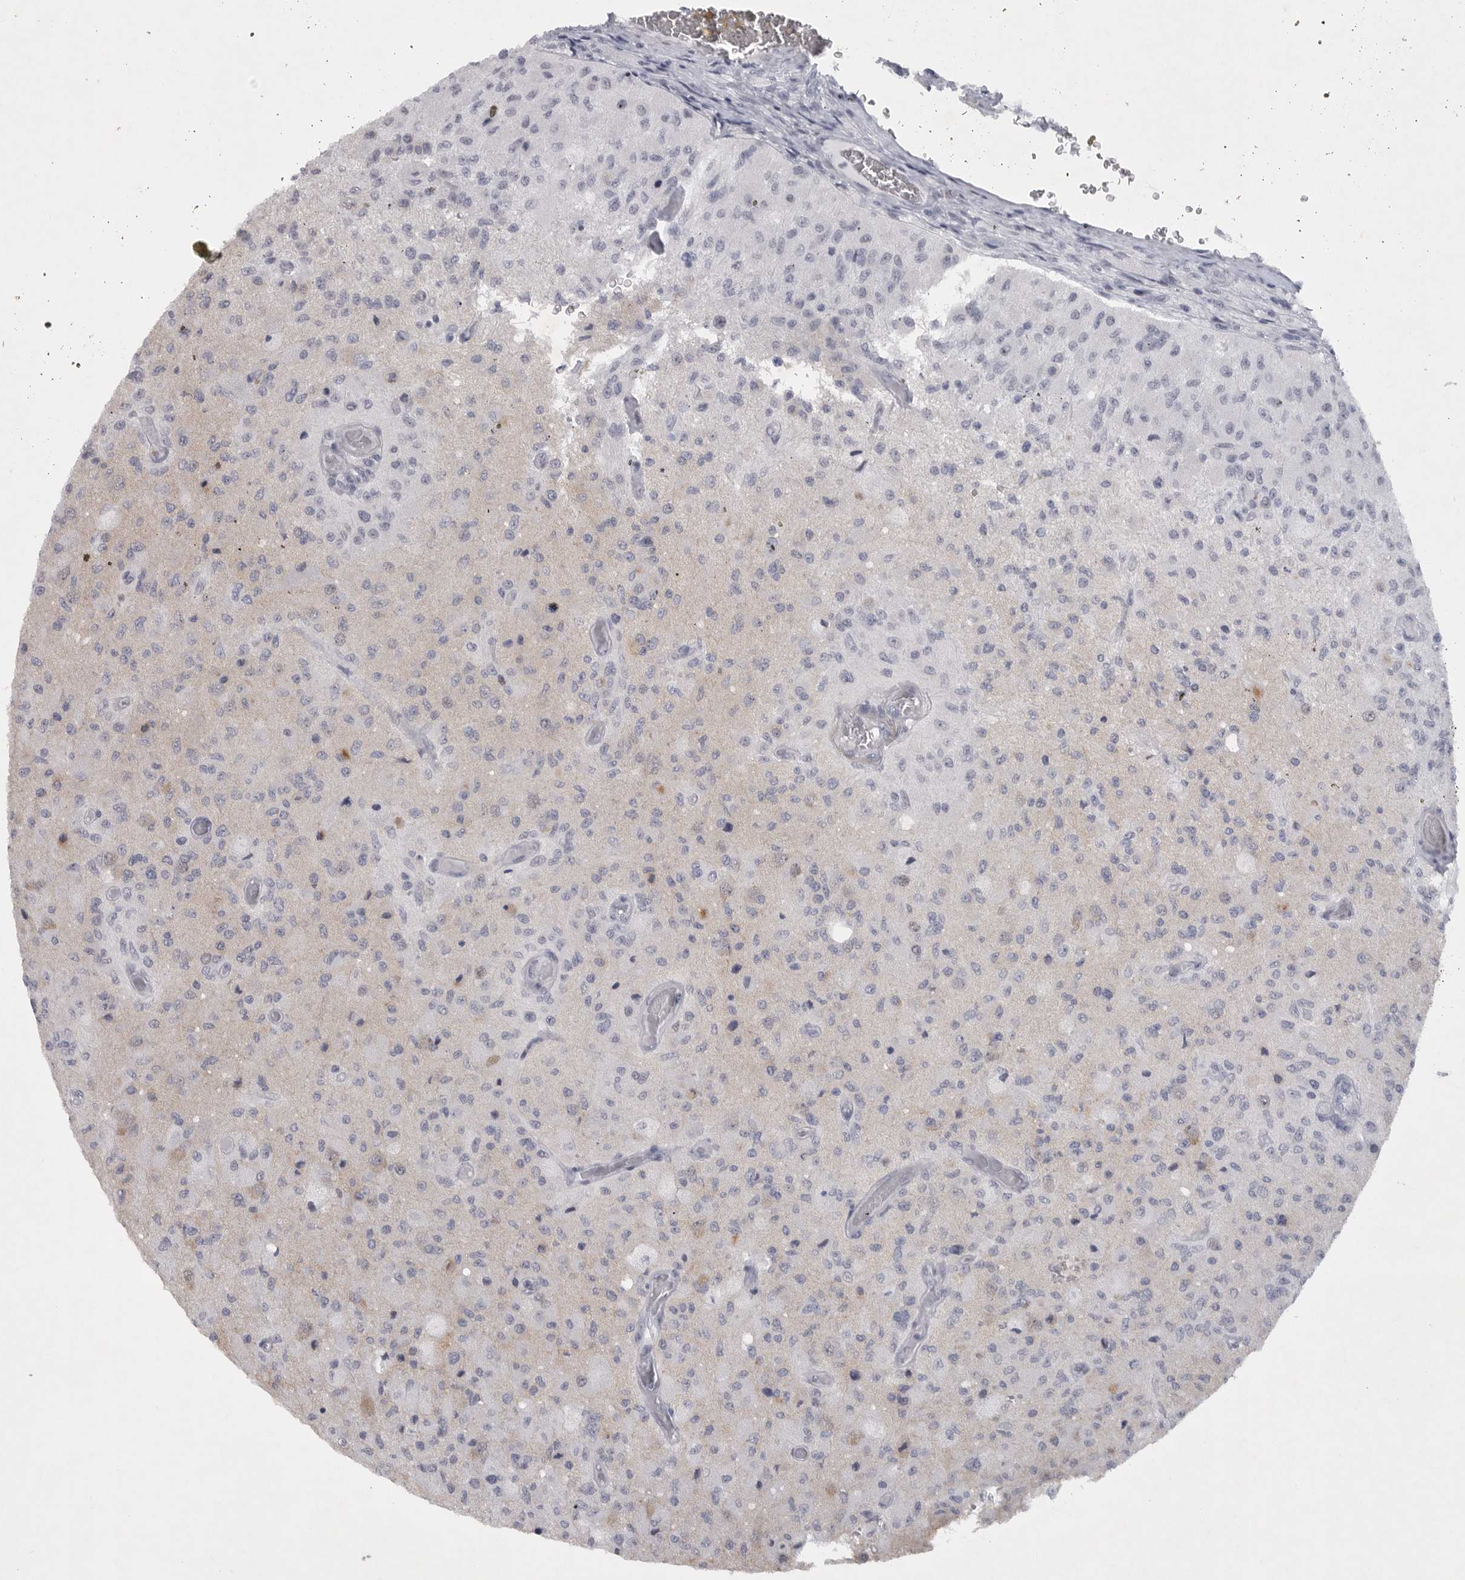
{"staining": {"intensity": "negative", "quantity": "none", "location": "none"}, "tissue": "glioma", "cell_type": "Tumor cells", "image_type": "cancer", "snomed": [{"axis": "morphology", "description": "Normal tissue, NOS"}, {"axis": "morphology", "description": "Glioma, malignant, High grade"}, {"axis": "topography", "description": "Cerebral cortex"}], "caption": "Immunohistochemical staining of human malignant glioma (high-grade) exhibits no significant expression in tumor cells.", "gene": "TNR", "patient": {"sex": "male", "age": 77}}